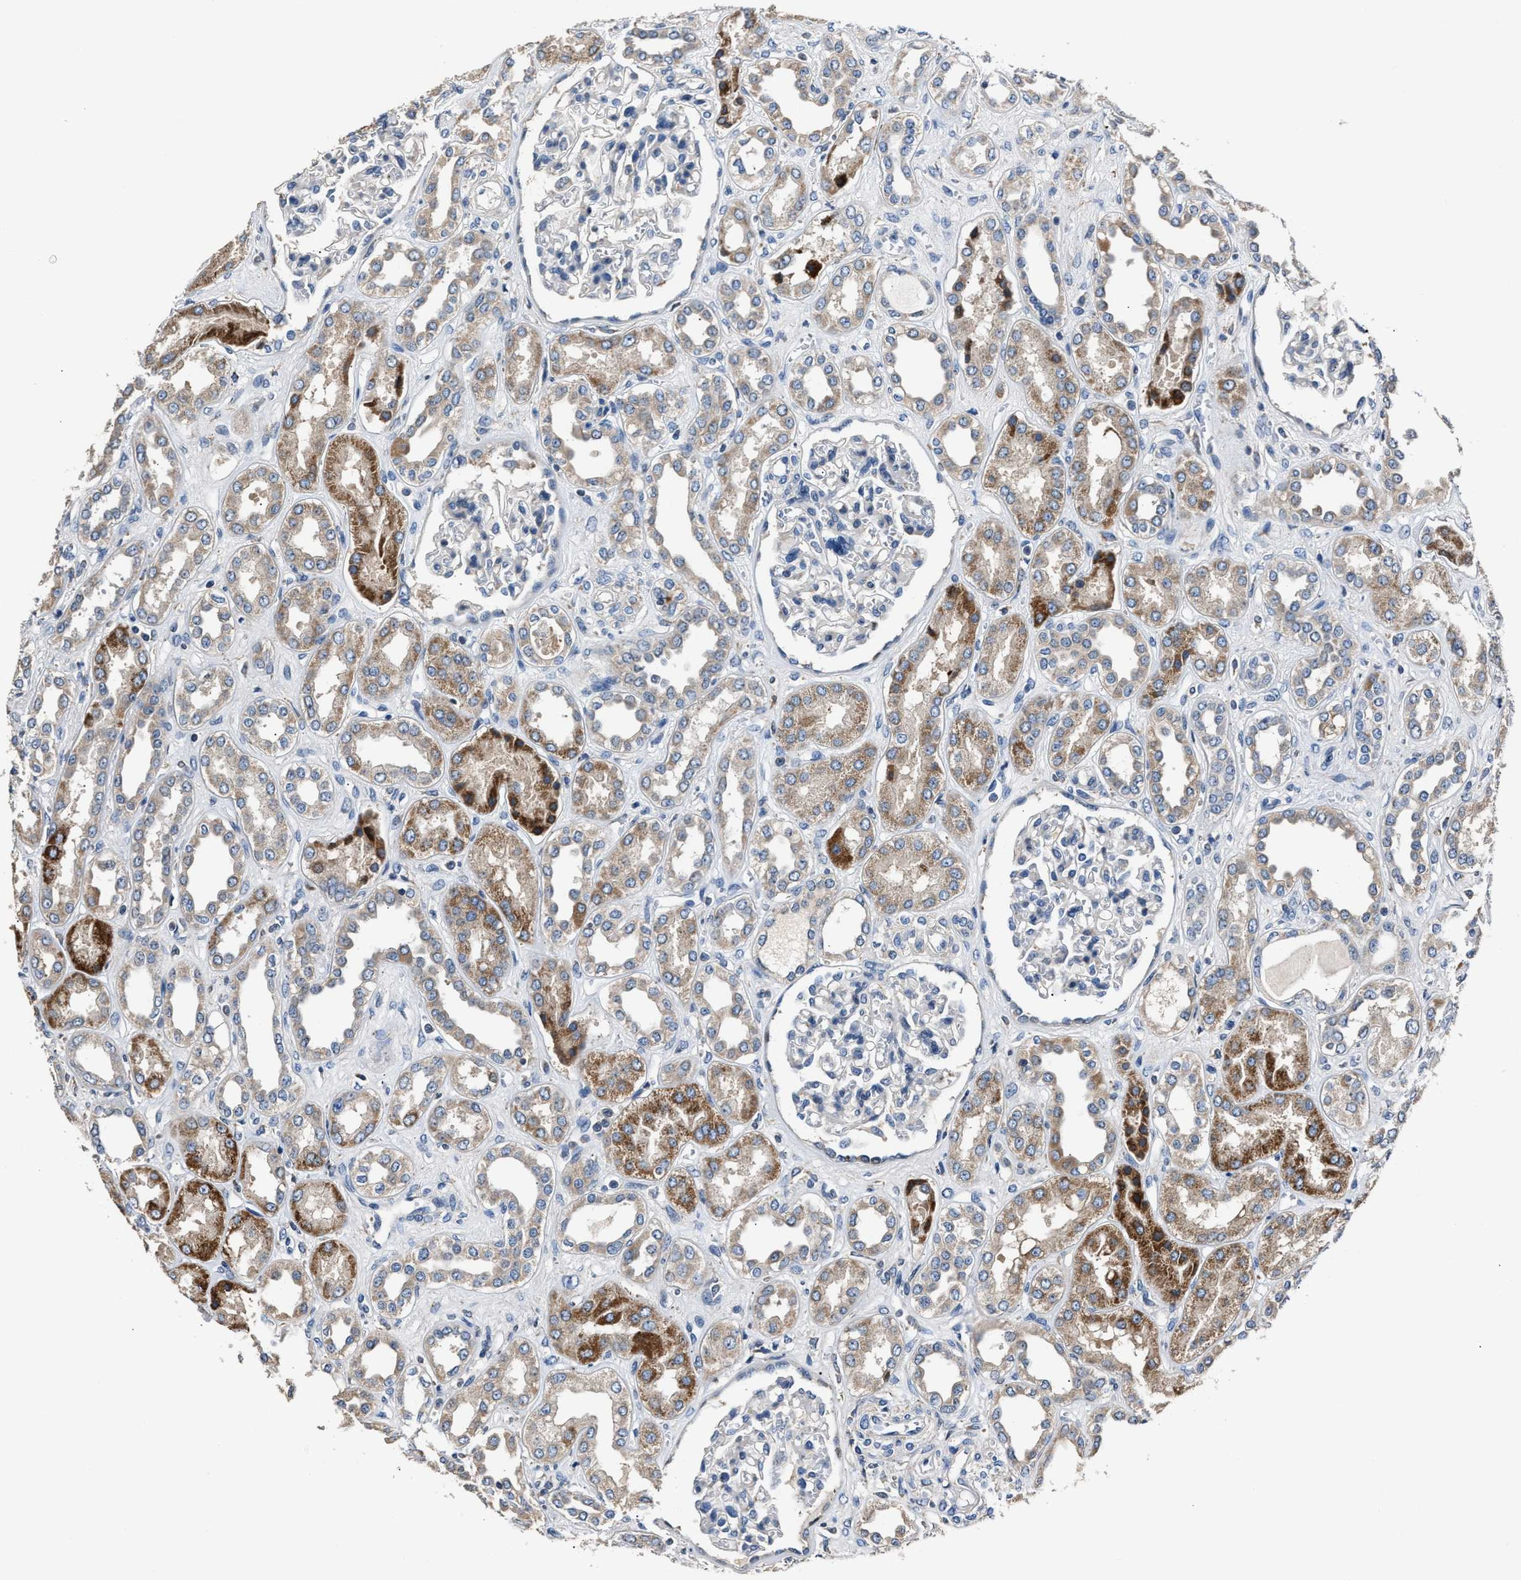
{"staining": {"intensity": "negative", "quantity": "none", "location": "none"}, "tissue": "kidney", "cell_type": "Cells in glomeruli", "image_type": "normal", "snomed": [{"axis": "morphology", "description": "Normal tissue, NOS"}, {"axis": "topography", "description": "Kidney"}], "caption": "IHC image of normal kidney stained for a protein (brown), which exhibits no positivity in cells in glomeruli.", "gene": "DNAJC24", "patient": {"sex": "male", "age": 59}}